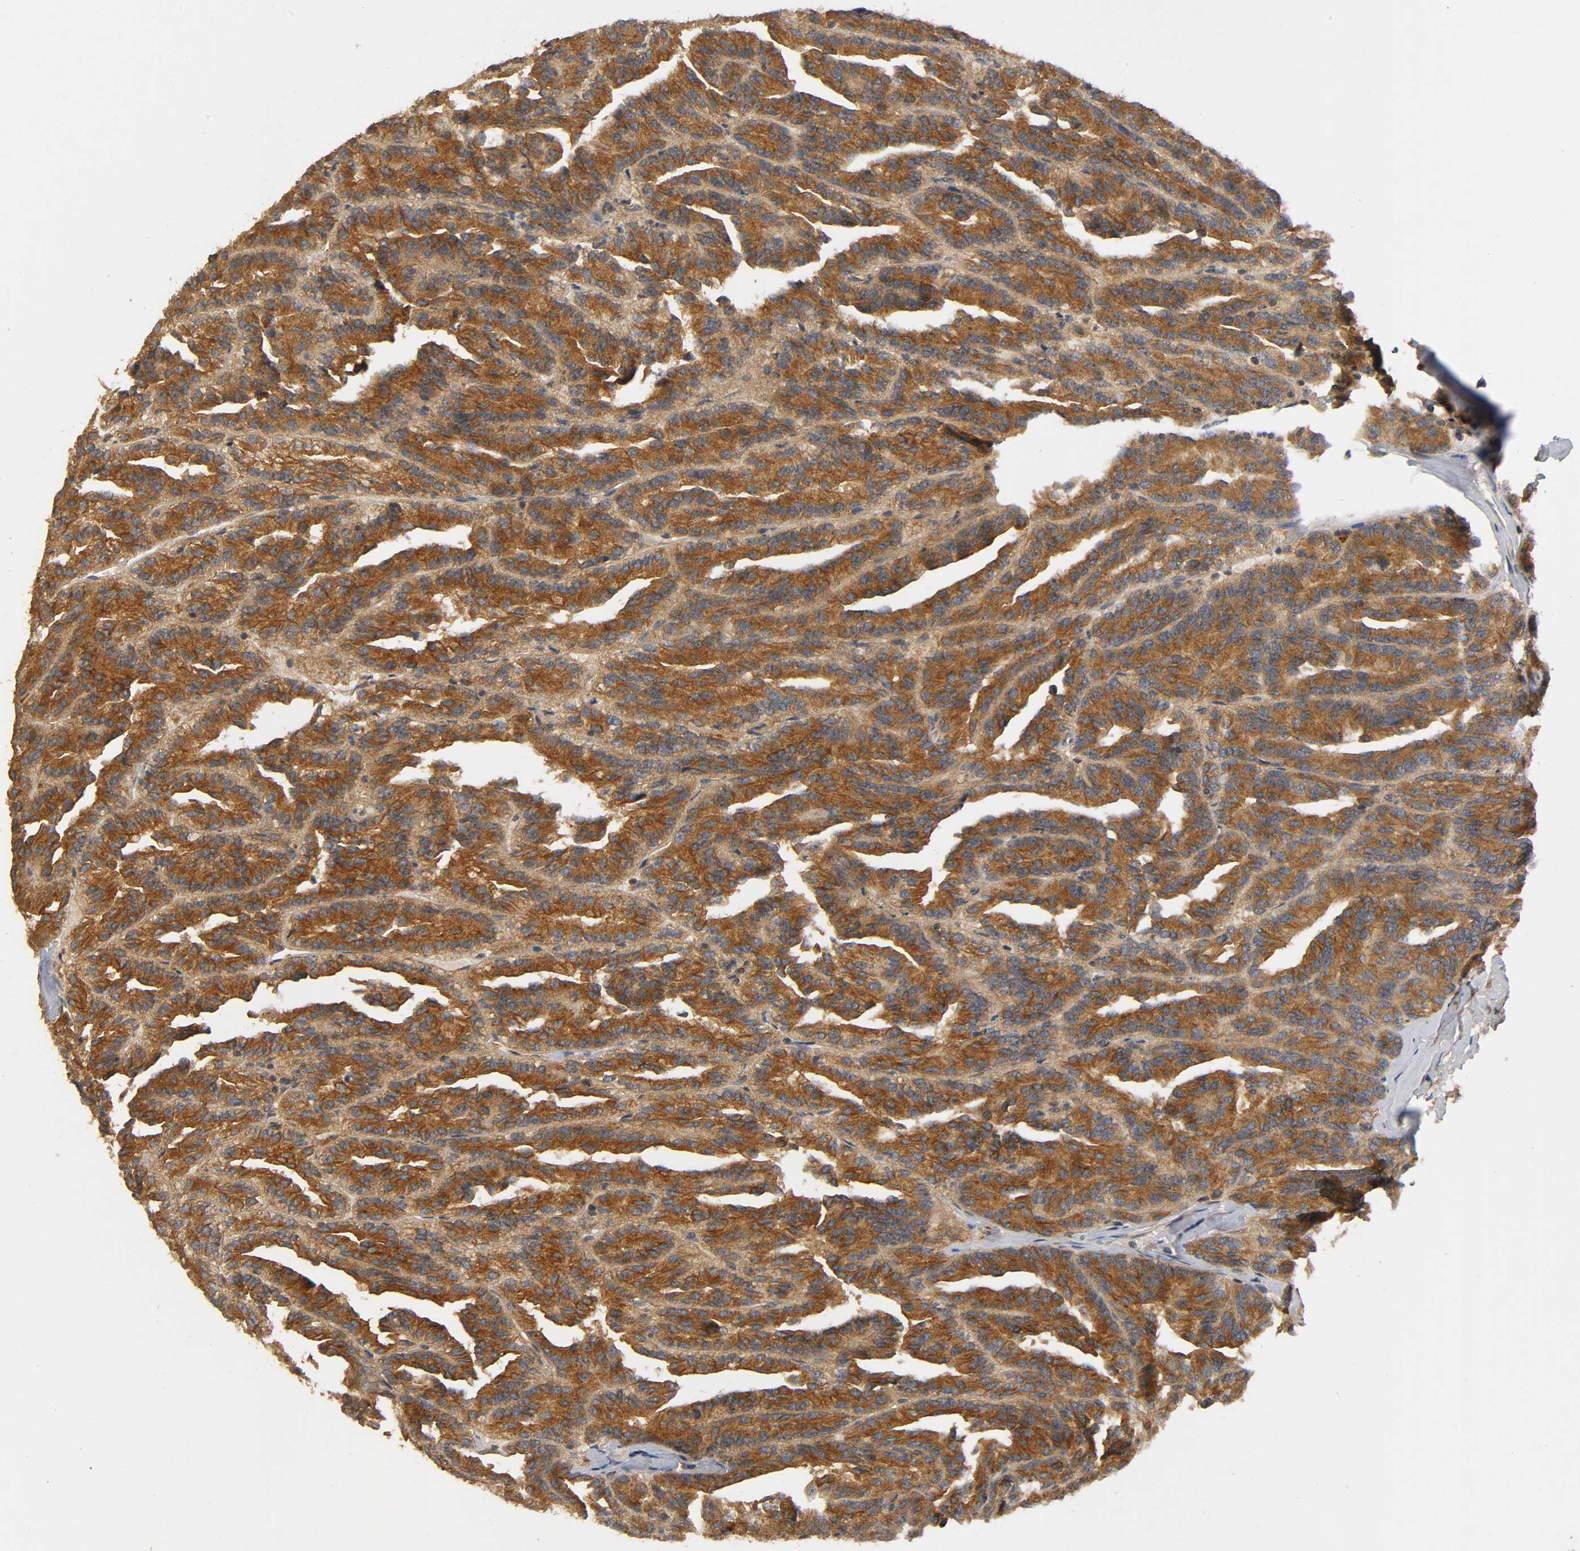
{"staining": {"intensity": "strong", "quantity": ">75%", "location": "cytoplasmic/membranous"}, "tissue": "renal cancer", "cell_type": "Tumor cells", "image_type": "cancer", "snomed": [{"axis": "morphology", "description": "Adenocarcinoma, NOS"}, {"axis": "topography", "description": "Kidney"}], "caption": "Immunohistochemical staining of human adenocarcinoma (renal) exhibits high levels of strong cytoplasmic/membranous protein positivity in about >75% of tumor cells.", "gene": "IKBKB", "patient": {"sex": "male", "age": 46}}